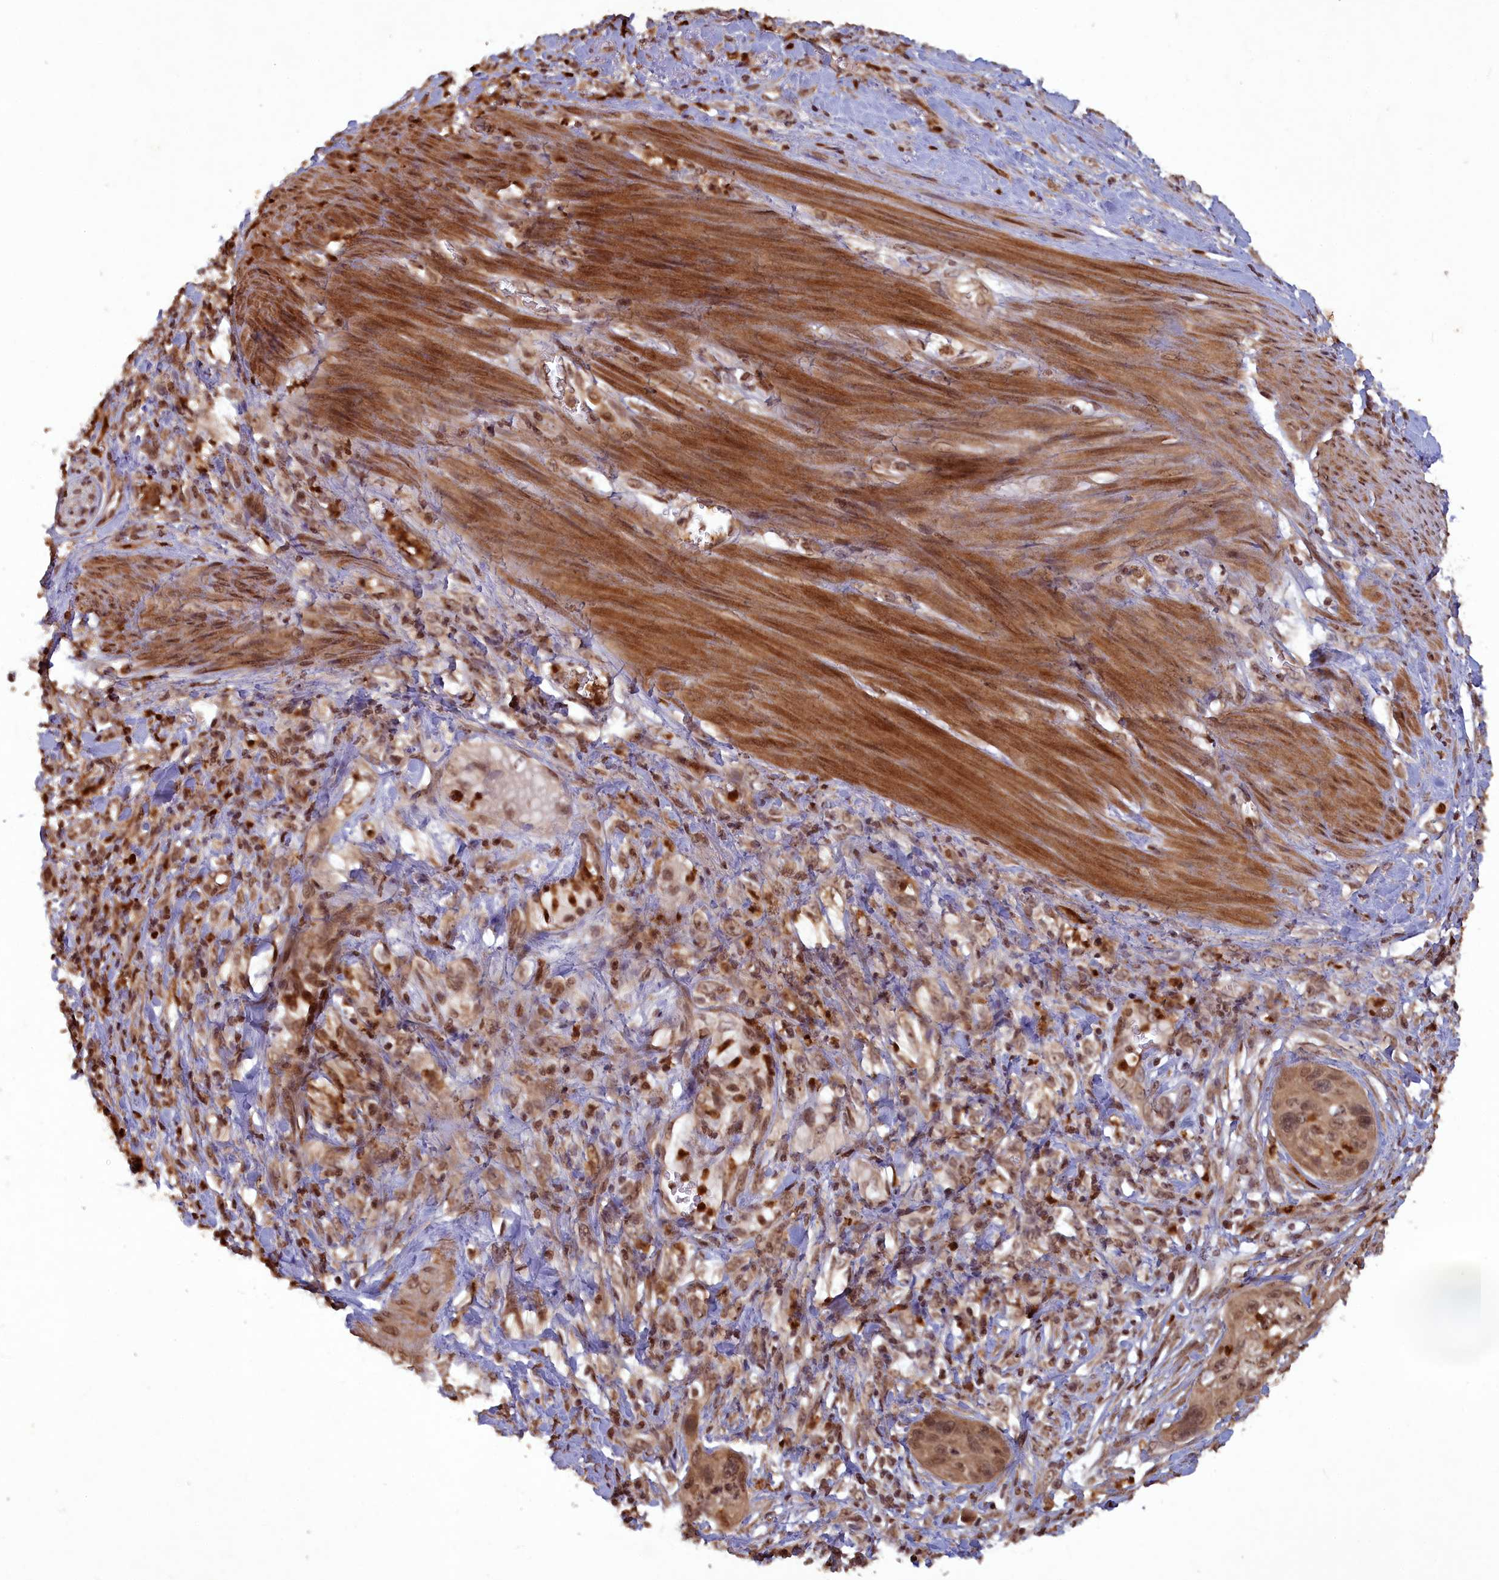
{"staining": {"intensity": "moderate", "quantity": ">75%", "location": "nuclear"}, "tissue": "cervical cancer", "cell_type": "Tumor cells", "image_type": "cancer", "snomed": [{"axis": "morphology", "description": "Squamous cell carcinoma, NOS"}, {"axis": "topography", "description": "Cervix"}], "caption": "Immunohistochemical staining of cervical squamous cell carcinoma reveals moderate nuclear protein positivity in about >75% of tumor cells.", "gene": "SRMS", "patient": {"sex": "female", "age": 42}}